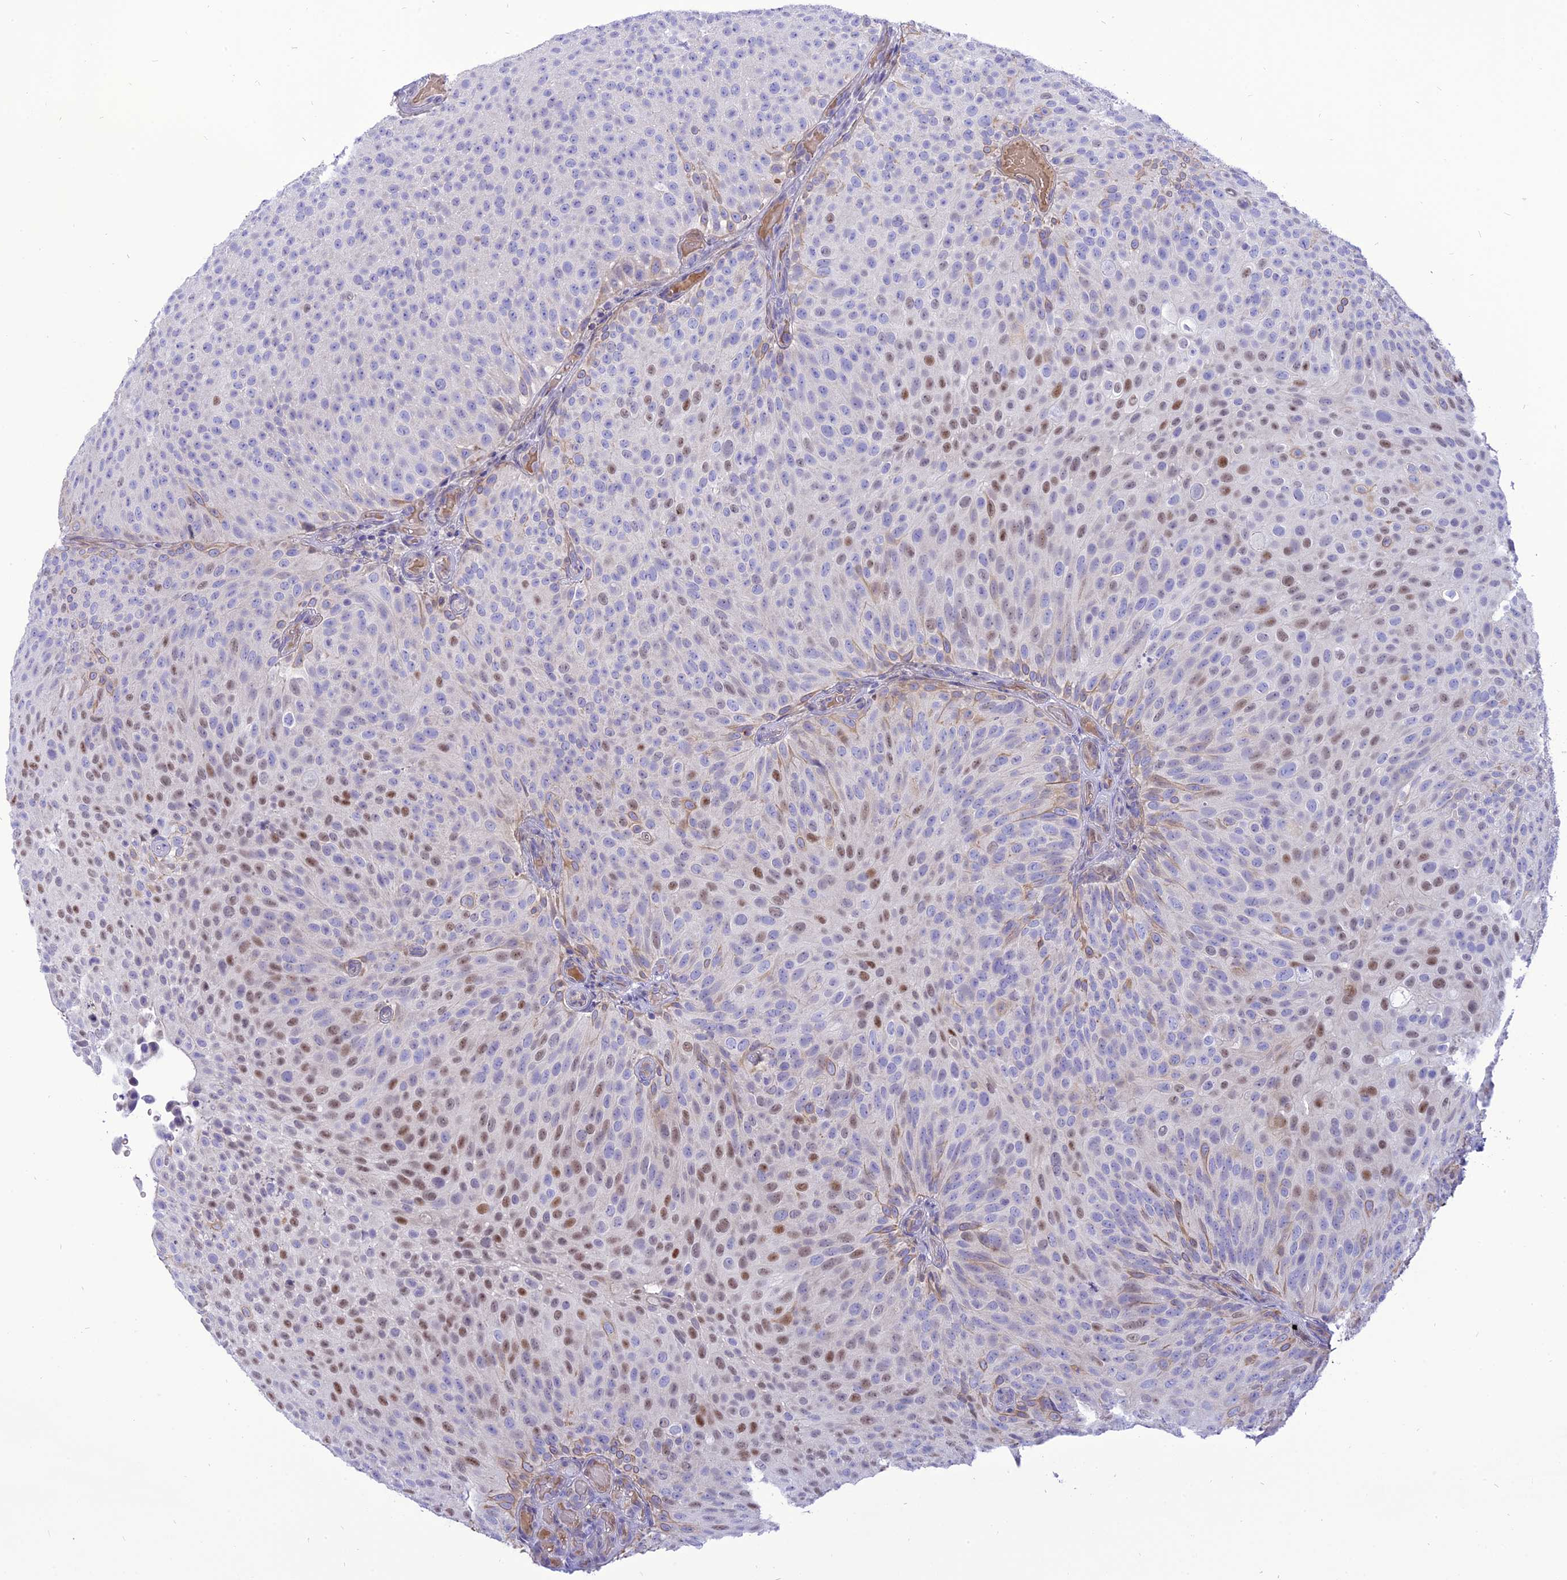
{"staining": {"intensity": "moderate", "quantity": "<25%", "location": "nuclear"}, "tissue": "urothelial cancer", "cell_type": "Tumor cells", "image_type": "cancer", "snomed": [{"axis": "morphology", "description": "Urothelial carcinoma, Low grade"}, {"axis": "topography", "description": "Urinary bladder"}], "caption": "Low-grade urothelial carcinoma tissue reveals moderate nuclear expression in approximately <25% of tumor cells, visualized by immunohistochemistry.", "gene": "MBD3L1", "patient": {"sex": "male", "age": 78}}